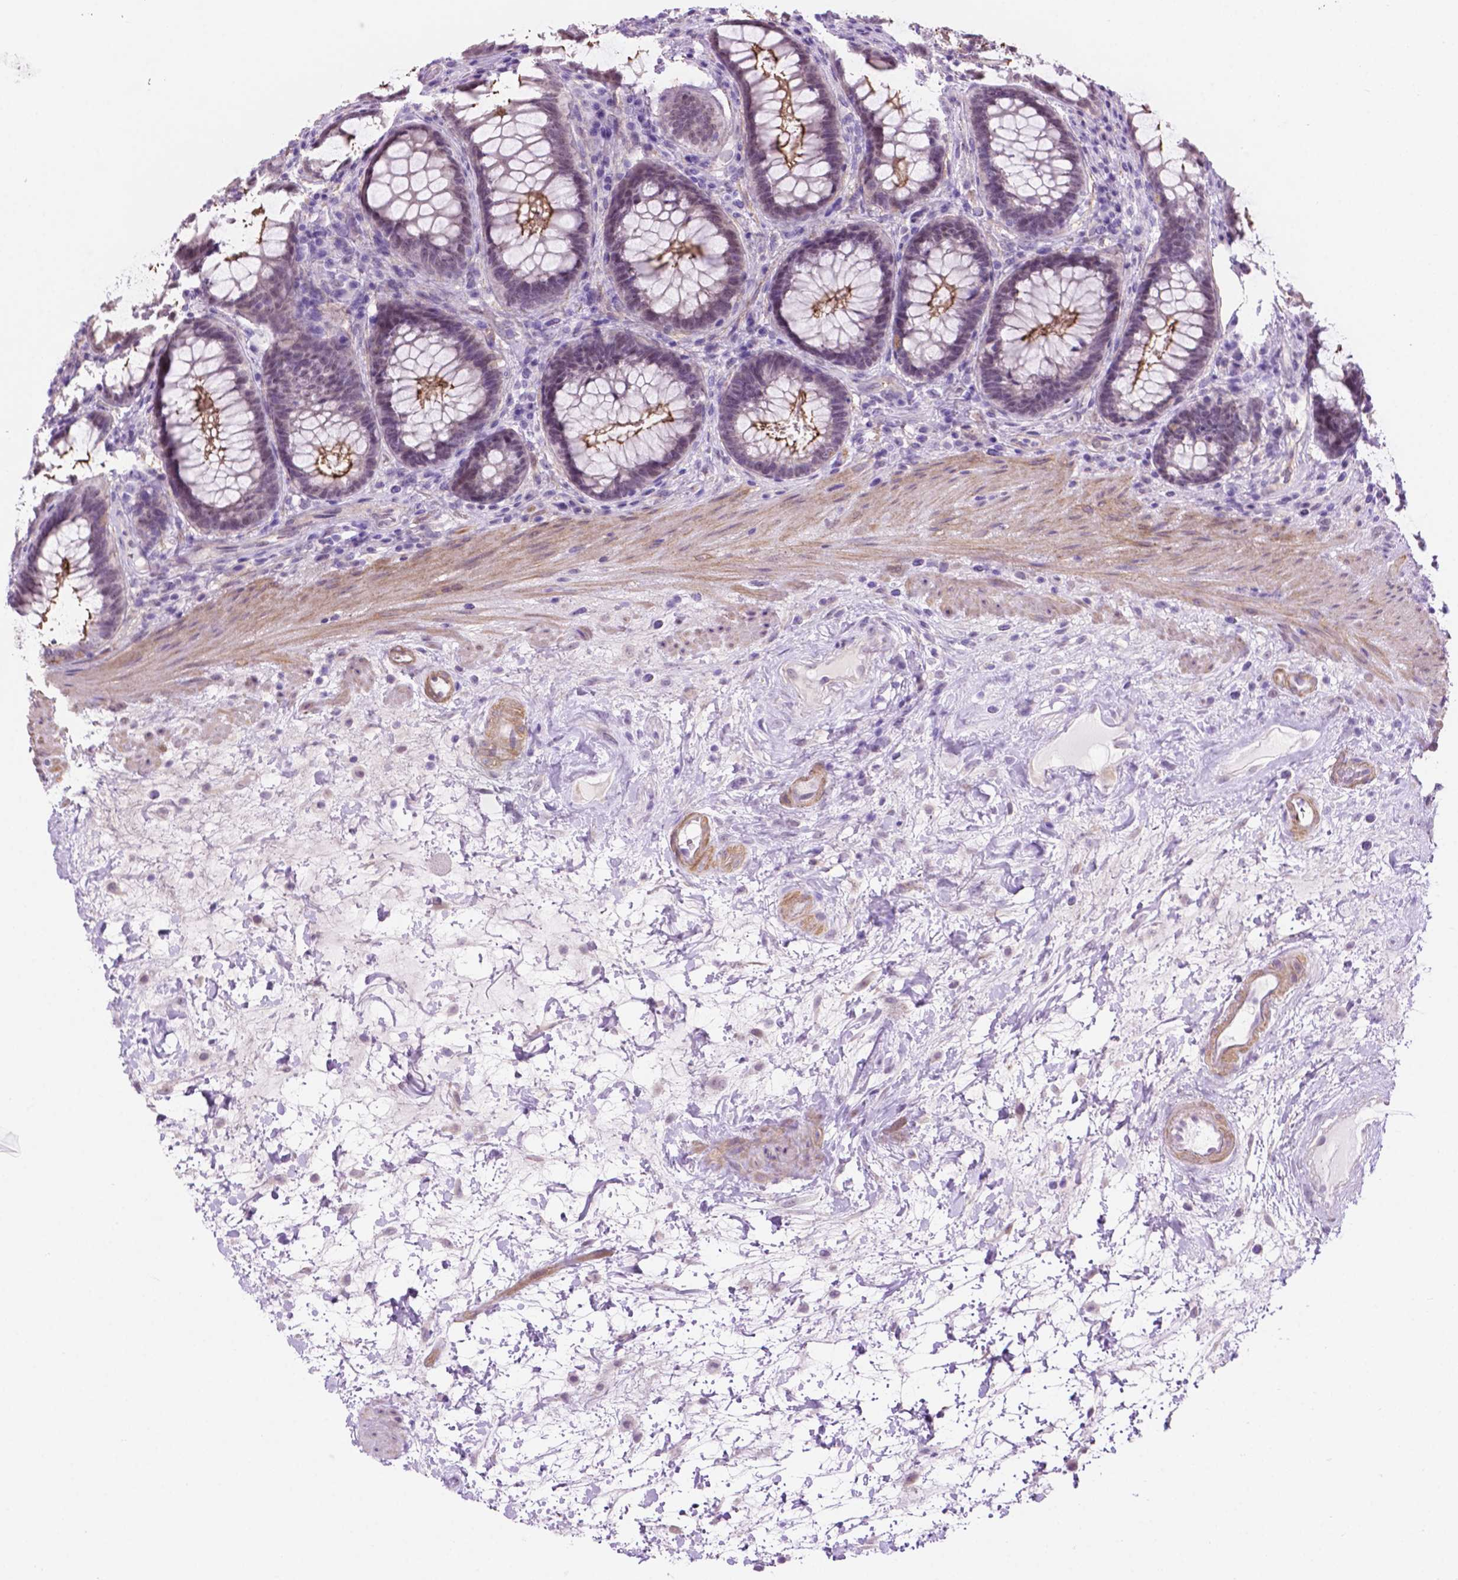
{"staining": {"intensity": "strong", "quantity": "<25%", "location": "cytoplasmic/membranous"}, "tissue": "rectum", "cell_type": "Glandular cells", "image_type": "normal", "snomed": [{"axis": "morphology", "description": "Normal tissue, NOS"}, {"axis": "topography", "description": "Rectum"}], "caption": "DAB immunohistochemical staining of normal human rectum displays strong cytoplasmic/membranous protein expression in approximately <25% of glandular cells.", "gene": "ACY3", "patient": {"sex": "male", "age": 72}}